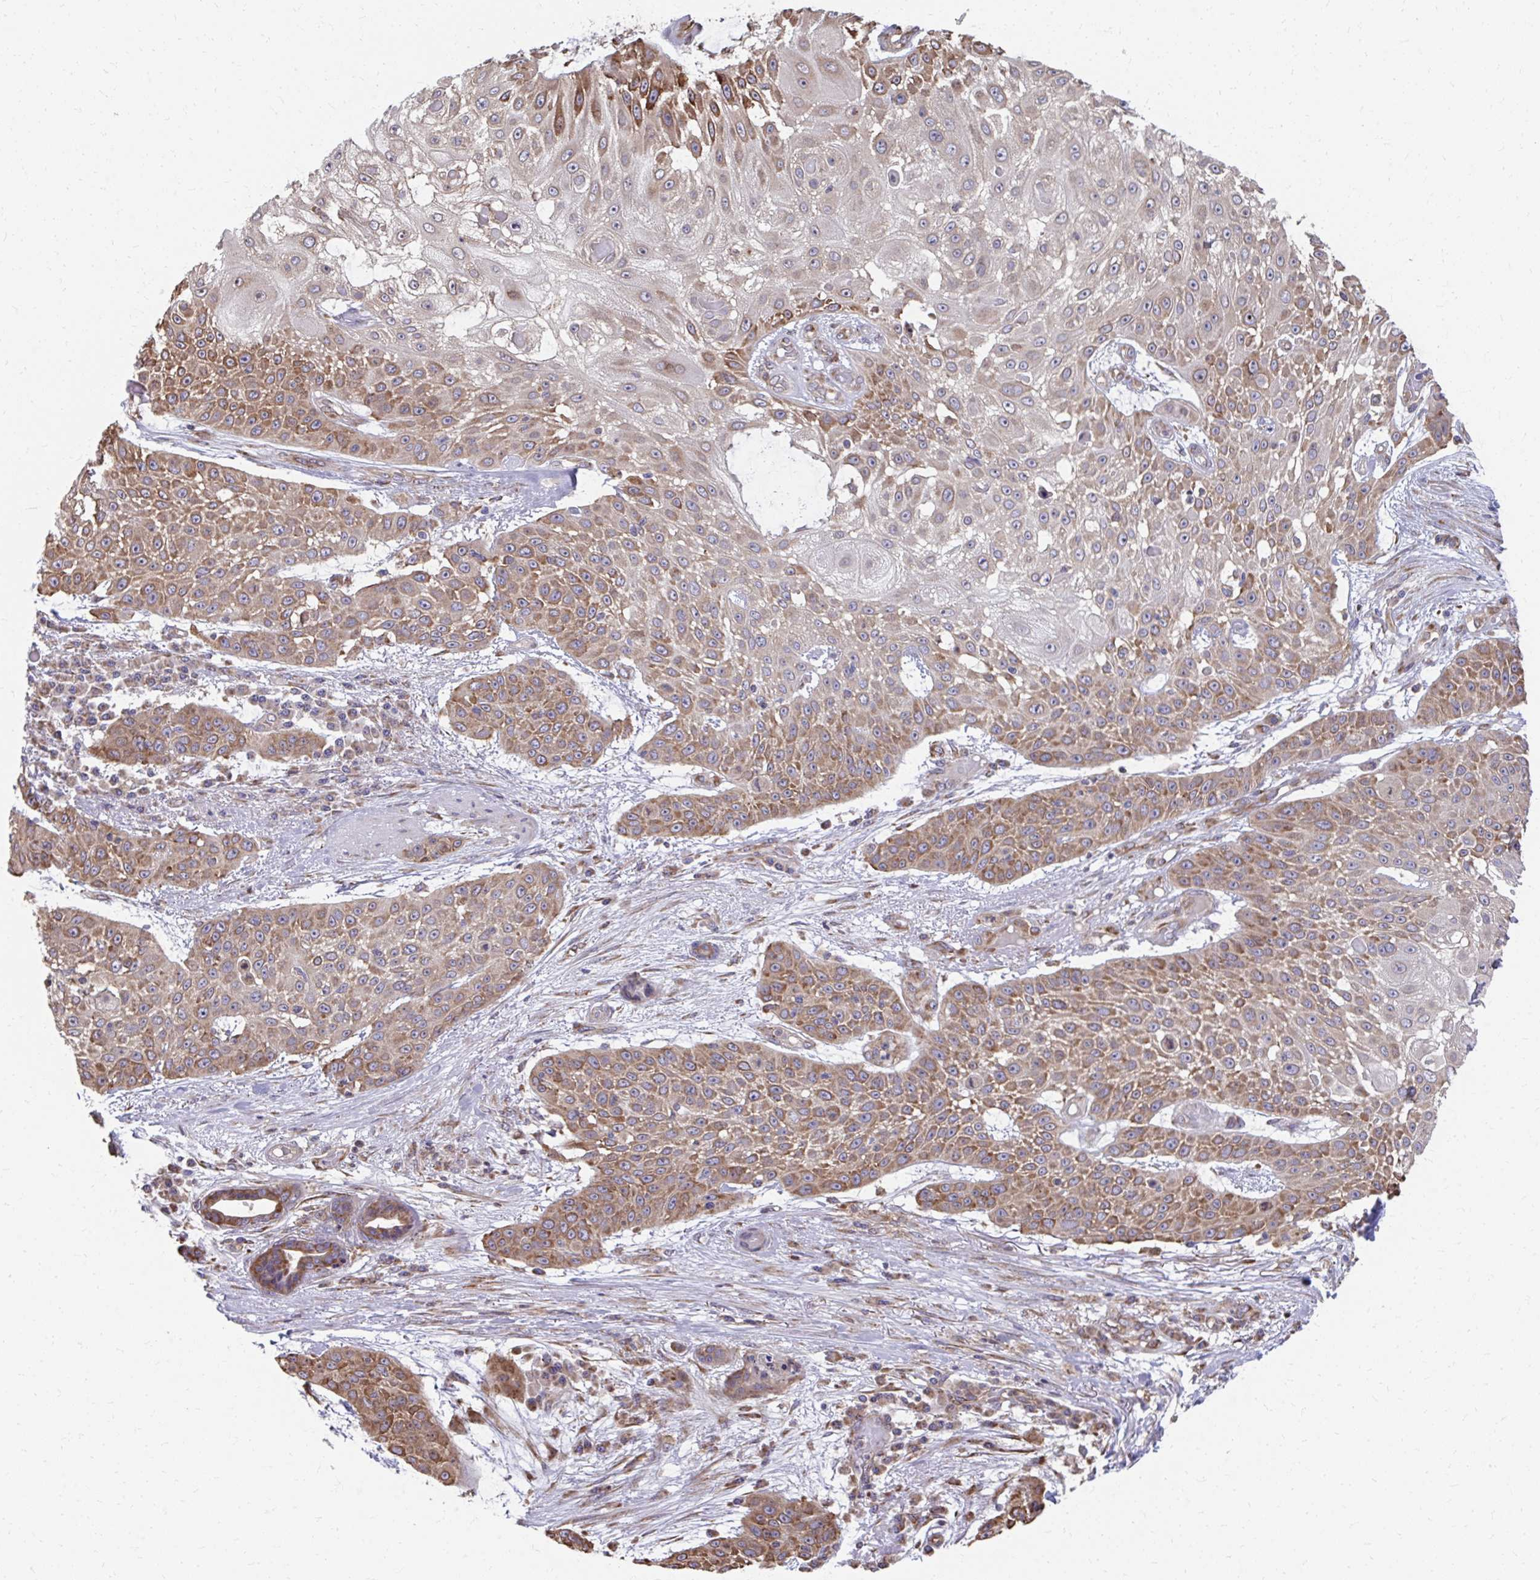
{"staining": {"intensity": "moderate", "quantity": ">75%", "location": "cytoplasmic/membranous"}, "tissue": "skin cancer", "cell_type": "Tumor cells", "image_type": "cancer", "snomed": [{"axis": "morphology", "description": "Squamous cell carcinoma, NOS"}, {"axis": "topography", "description": "Skin"}], "caption": "An IHC image of tumor tissue is shown. Protein staining in brown shows moderate cytoplasmic/membranous positivity in squamous cell carcinoma (skin) within tumor cells.", "gene": "ZNF778", "patient": {"sex": "female", "age": 86}}